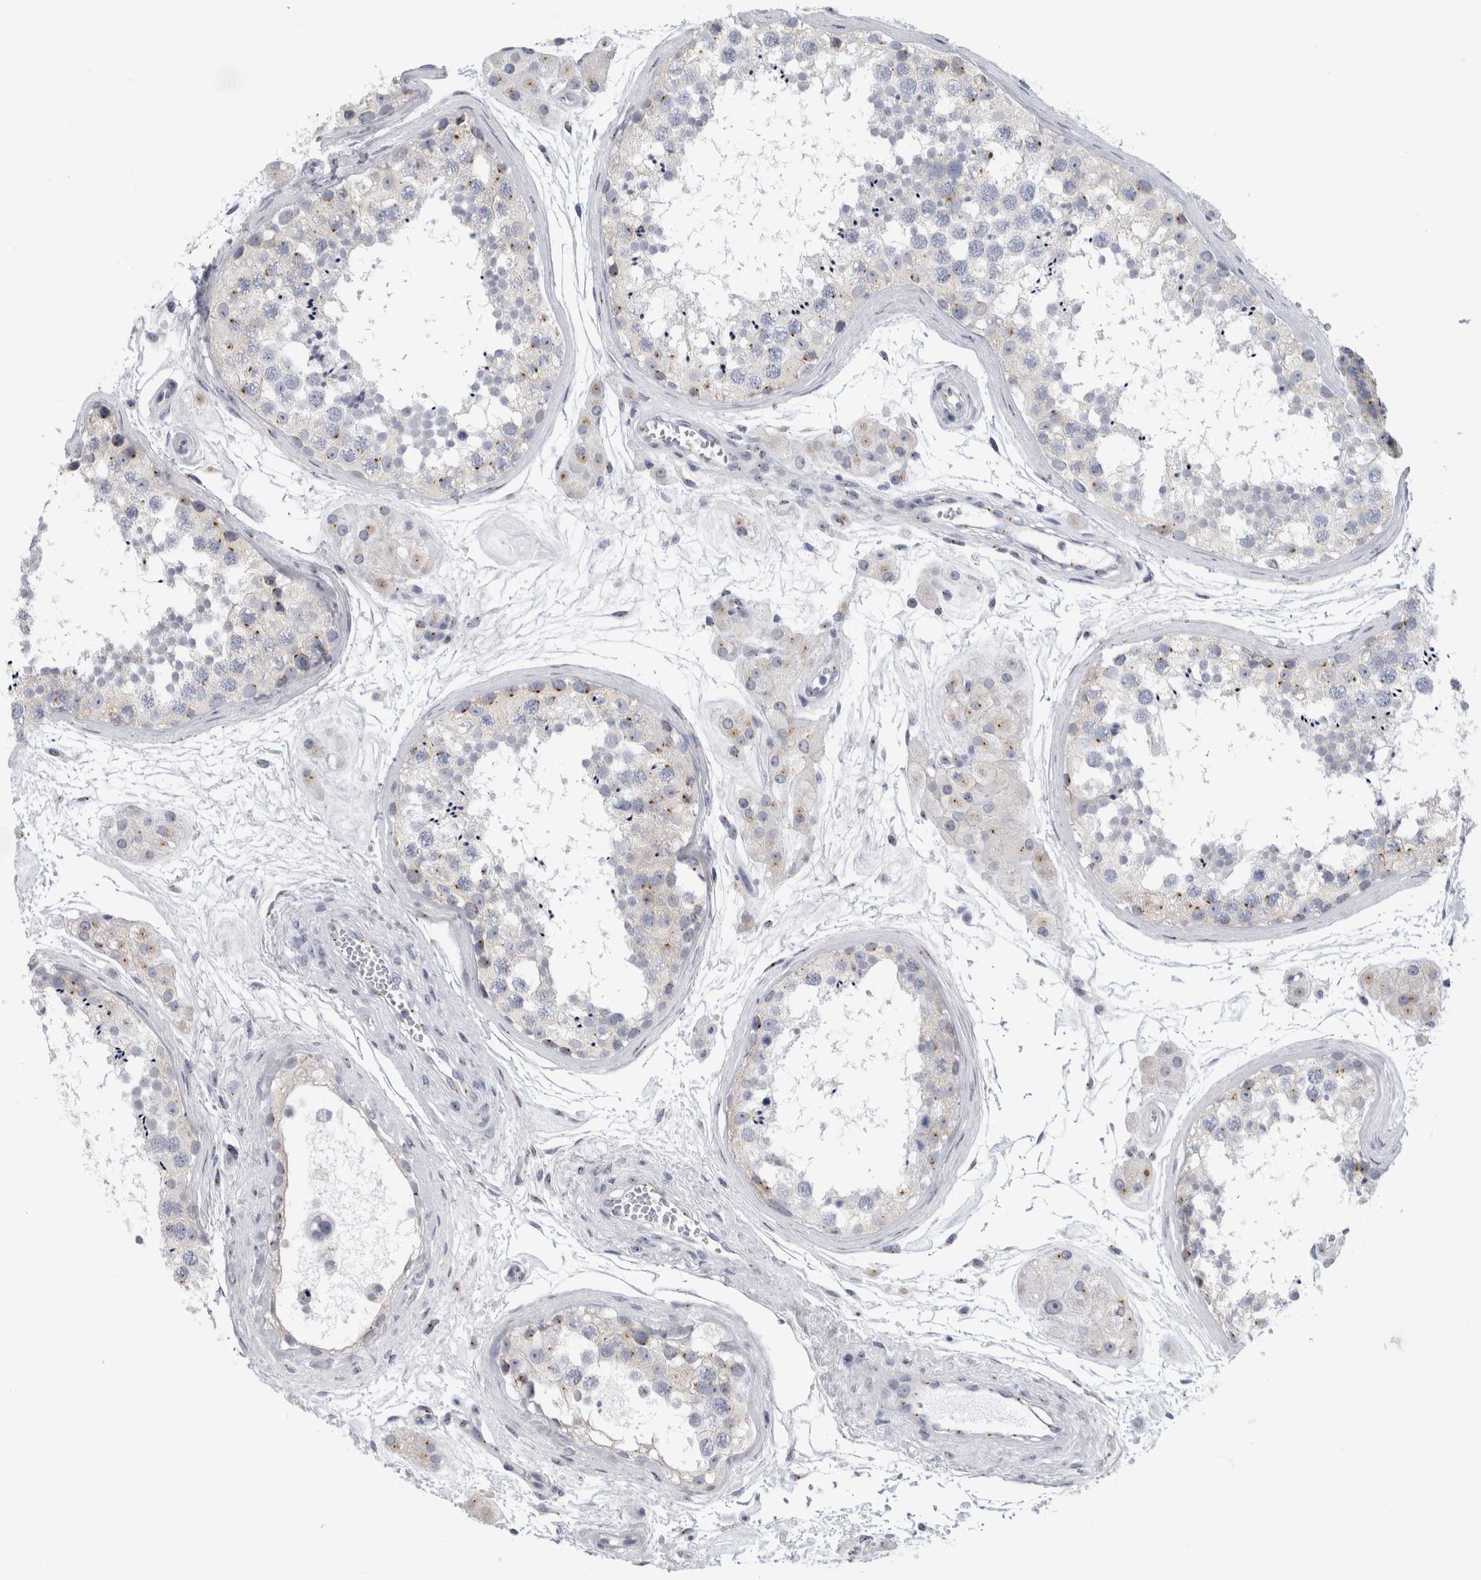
{"staining": {"intensity": "weak", "quantity": "25%-75%", "location": "cytoplasmic/membranous"}, "tissue": "testis", "cell_type": "Cells in seminiferous ducts", "image_type": "normal", "snomed": [{"axis": "morphology", "description": "Normal tissue, NOS"}, {"axis": "topography", "description": "Testis"}], "caption": "A micrograph of human testis stained for a protein exhibits weak cytoplasmic/membranous brown staining in cells in seminiferous ducts. The protein is stained brown, and the nuclei are stained in blue (DAB (3,3'-diaminobenzidine) IHC with brightfield microscopy, high magnification).", "gene": "AKAP9", "patient": {"sex": "male", "age": 56}}